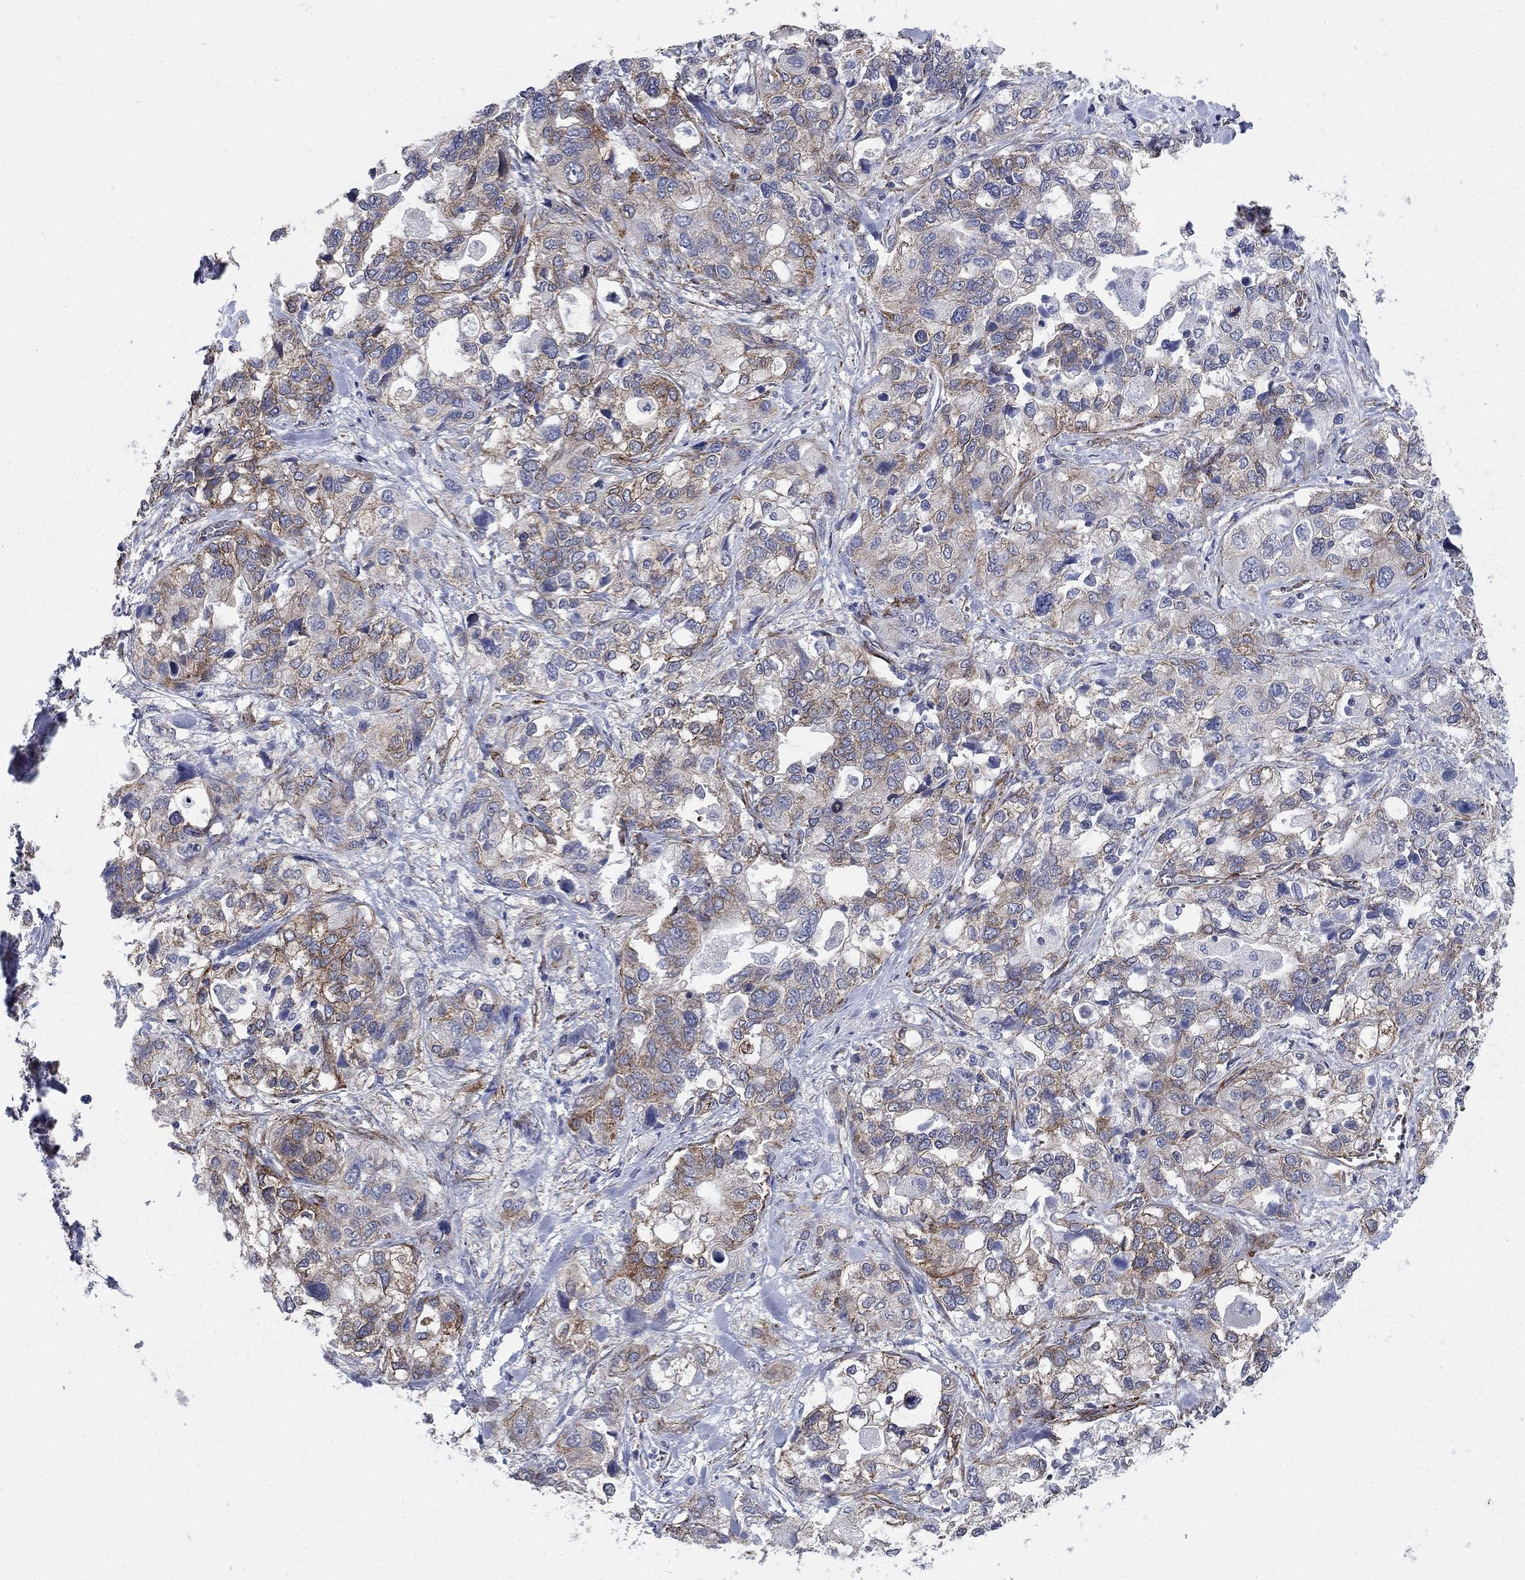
{"staining": {"intensity": "moderate", "quantity": "25%-75%", "location": "cytoplasmic/membranous"}, "tissue": "stomach cancer", "cell_type": "Tumor cells", "image_type": "cancer", "snomed": [{"axis": "morphology", "description": "Adenocarcinoma, NOS"}, {"axis": "topography", "description": "Stomach, upper"}], "caption": "Protein staining of stomach adenocarcinoma tissue exhibits moderate cytoplasmic/membranous staining in about 25%-75% of tumor cells. (Stains: DAB (3,3'-diaminobenzidine) in brown, nuclei in blue, Microscopy: brightfield microscopy at high magnification).", "gene": "SEPTIN8", "patient": {"sex": "female", "age": 81}}